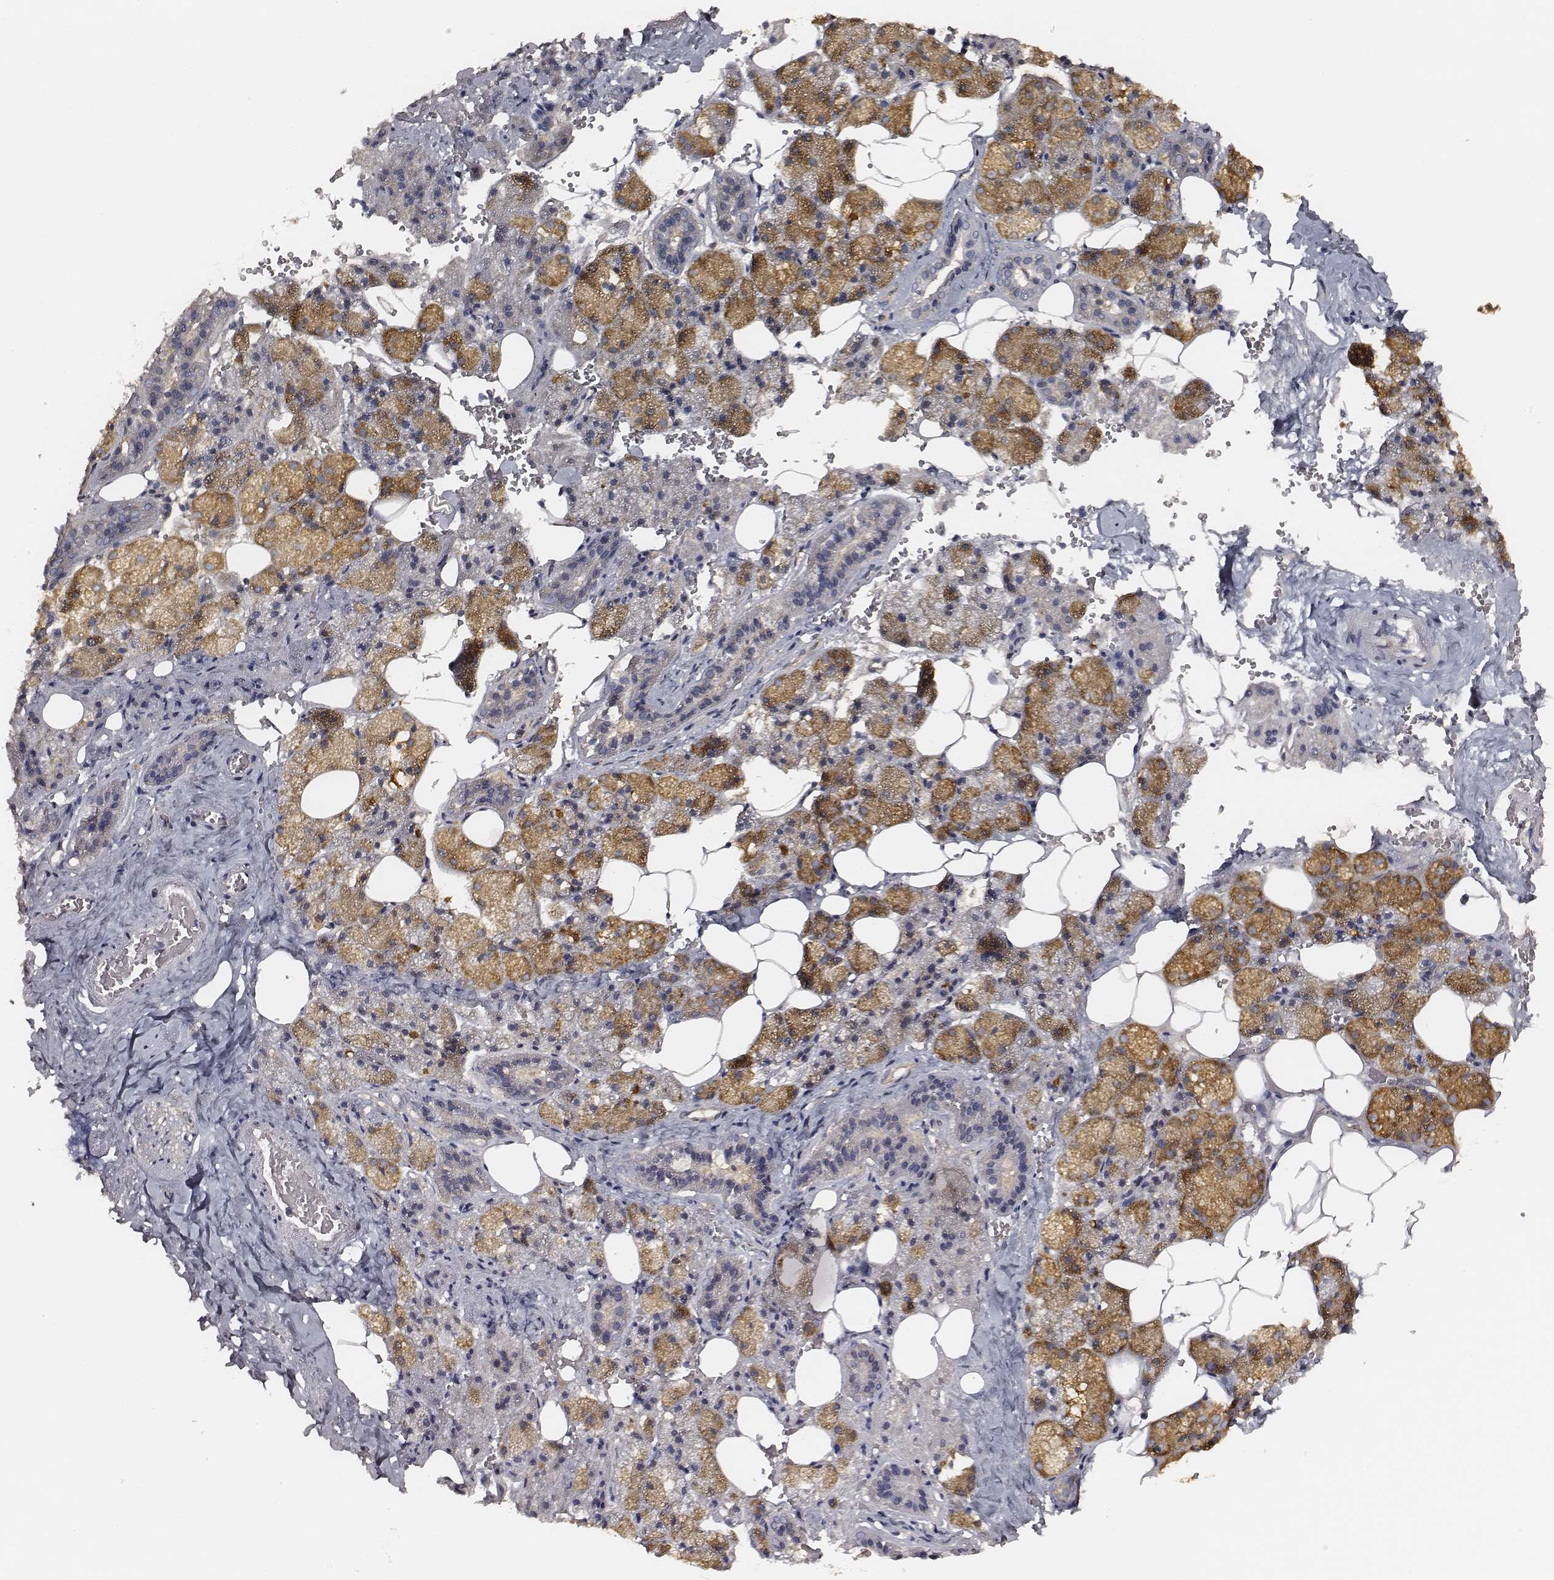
{"staining": {"intensity": "strong", "quantity": ">75%", "location": "cytoplasmic/membranous"}, "tissue": "salivary gland", "cell_type": "Glandular cells", "image_type": "normal", "snomed": [{"axis": "morphology", "description": "Normal tissue, NOS"}, {"axis": "topography", "description": "Salivary gland"}], "caption": "Glandular cells reveal high levels of strong cytoplasmic/membranous expression in approximately >75% of cells in unremarkable salivary gland.", "gene": "CARS1", "patient": {"sex": "male", "age": 38}}